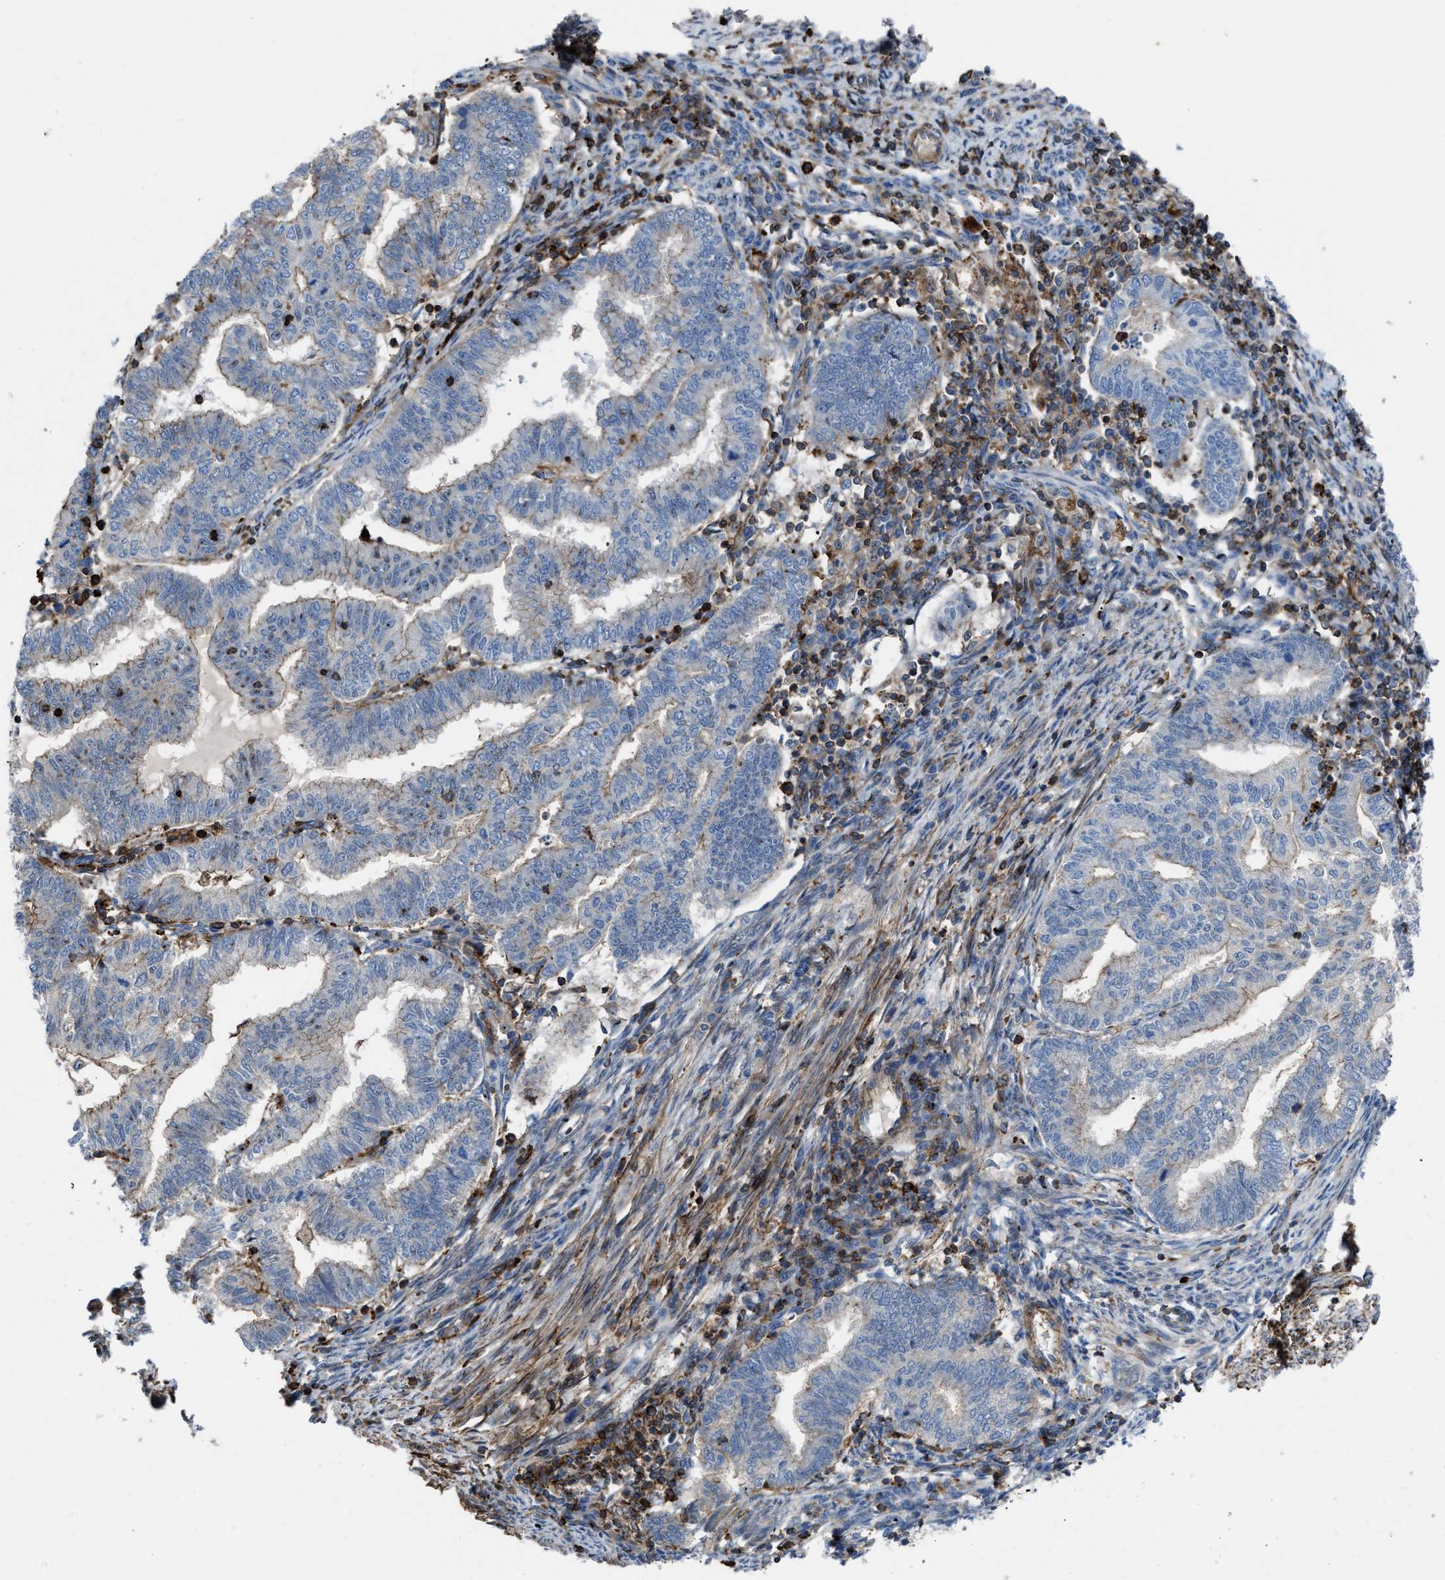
{"staining": {"intensity": "negative", "quantity": "none", "location": "none"}, "tissue": "endometrial cancer", "cell_type": "Tumor cells", "image_type": "cancer", "snomed": [{"axis": "morphology", "description": "Polyp, NOS"}, {"axis": "morphology", "description": "Adenocarcinoma, NOS"}, {"axis": "morphology", "description": "Adenoma, NOS"}, {"axis": "topography", "description": "Endometrium"}], "caption": "The histopathology image demonstrates no significant expression in tumor cells of endometrial cancer (adenoma).", "gene": "AGPAT2", "patient": {"sex": "female", "age": 79}}